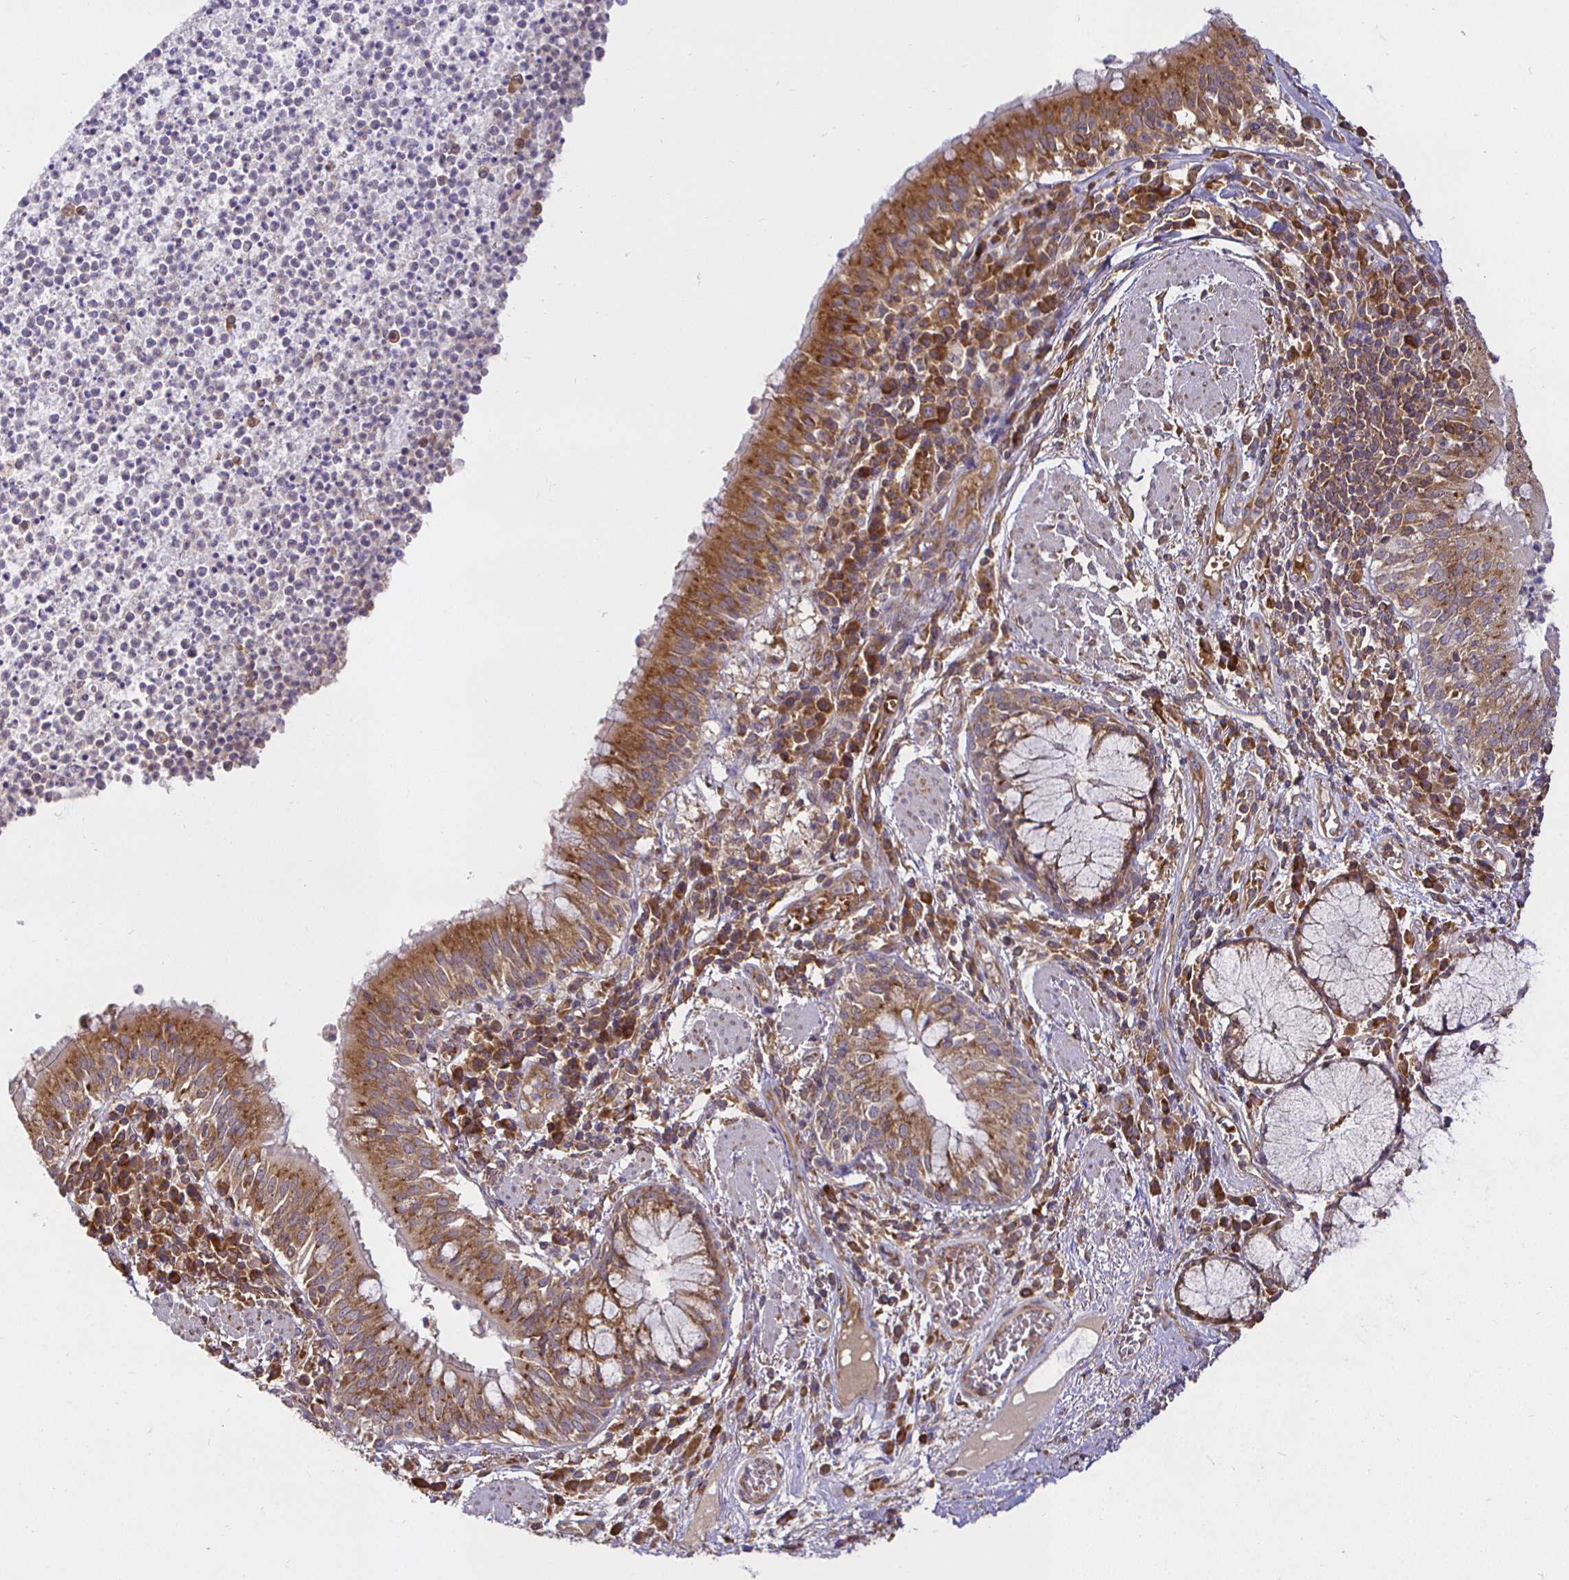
{"staining": {"intensity": "moderate", "quantity": ">75%", "location": "cytoplasmic/membranous"}, "tissue": "bronchus", "cell_type": "Respiratory epithelial cells", "image_type": "normal", "snomed": [{"axis": "morphology", "description": "Normal tissue, NOS"}, {"axis": "topography", "description": "Lymph node"}, {"axis": "topography", "description": "Bronchus"}], "caption": "This micrograph reveals immunohistochemistry staining of benign bronchus, with medium moderate cytoplasmic/membranous positivity in approximately >75% of respiratory epithelial cells.", "gene": "IRAK1", "patient": {"sex": "male", "age": 56}}